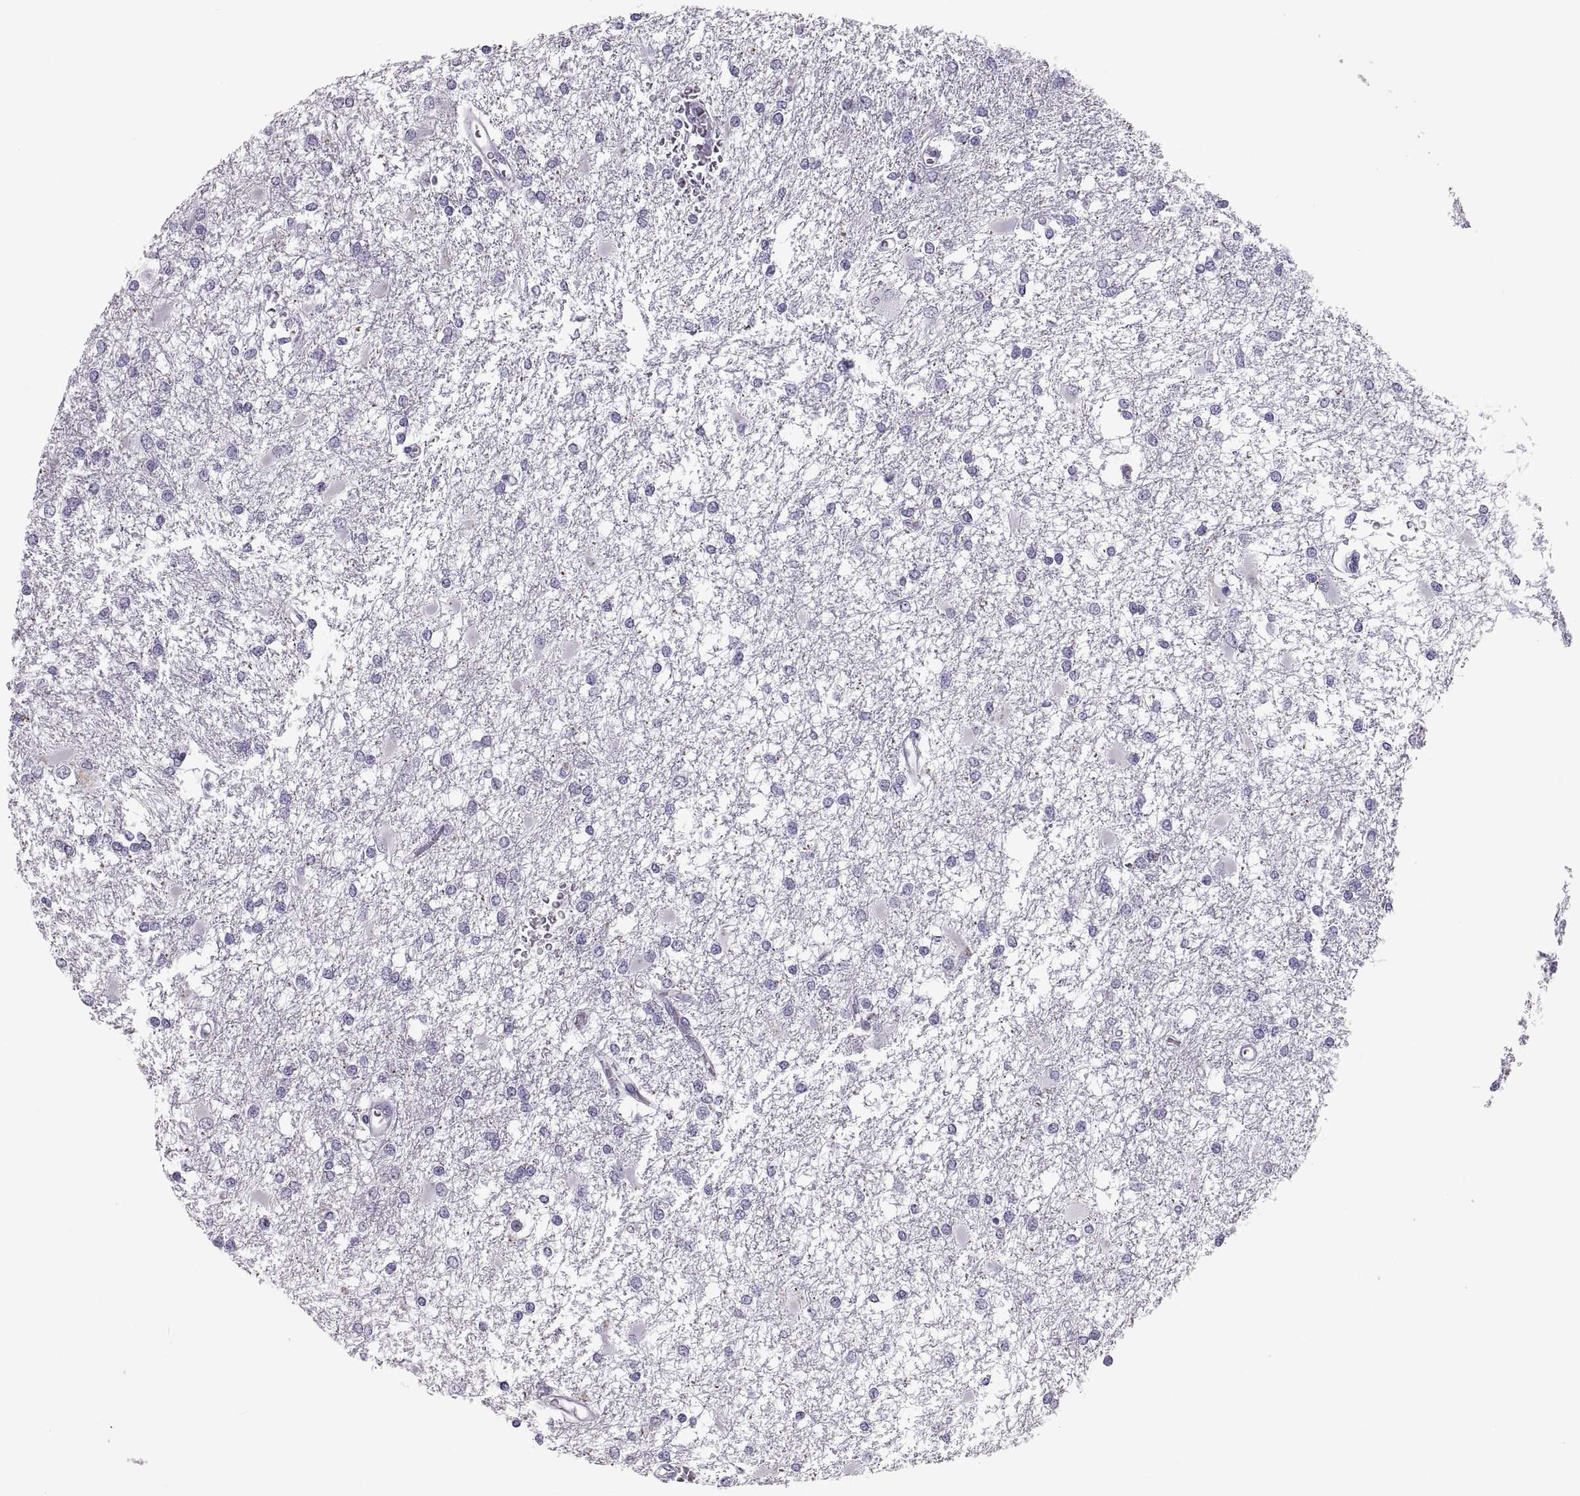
{"staining": {"intensity": "negative", "quantity": "none", "location": "none"}, "tissue": "glioma", "cell_type": "Tumor cells", "image_type": "cancer", "snomed": [{"axis": "morphology", "description": "Glioma, malignant, High grade"}, {"axis": "topography", "description": "Cerebral cortex"}], "caption": "Immunohistochemistry photomicrograph of human malignant glioma (high-grade) stained for a protein (brown), which displays no expression in tumor cells.", "gene": "QRICH2", "patient": {"sex": "male", "age": 79}}